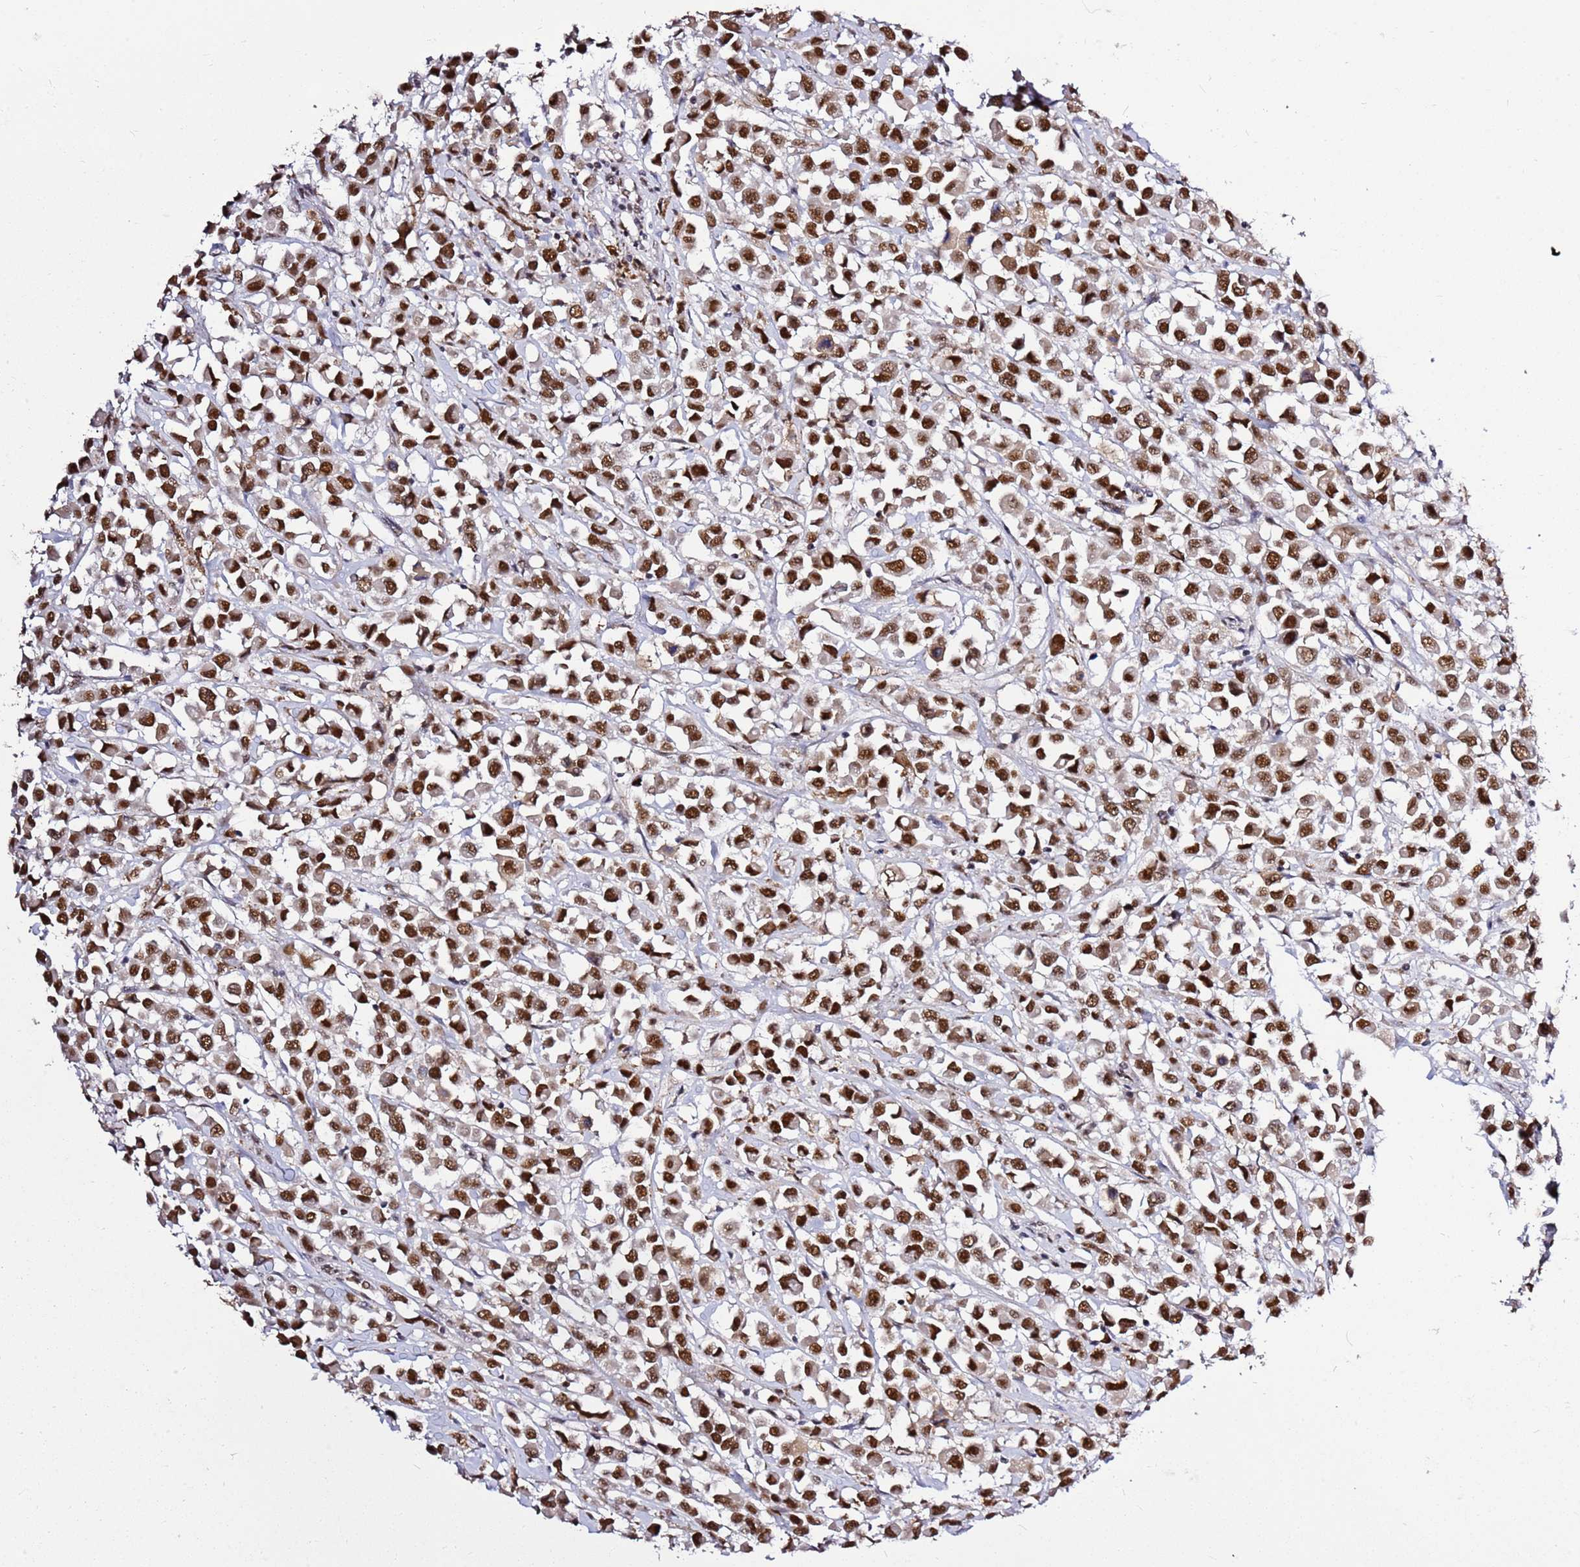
{"staining": {"intensity": "strong", "quantity": ">75%", "location": "nuclear"}, "tissue": "breast cancer", "cell_type": "Tumor cells", "image_type": "cancer", "snomed": [{"axis": "morphology", "description": "Duct carcinoma"}, {"axis": "topography", "description": "Breast"}], "caption": "Immunohistochemistry of human invasive ductal carcinoma (breast) reveals high levels of strong nuclear staining in approximately >75% of tumor cells.", "gene": "AKAP8L", "patient": {"sex": "female", "age": 61}}